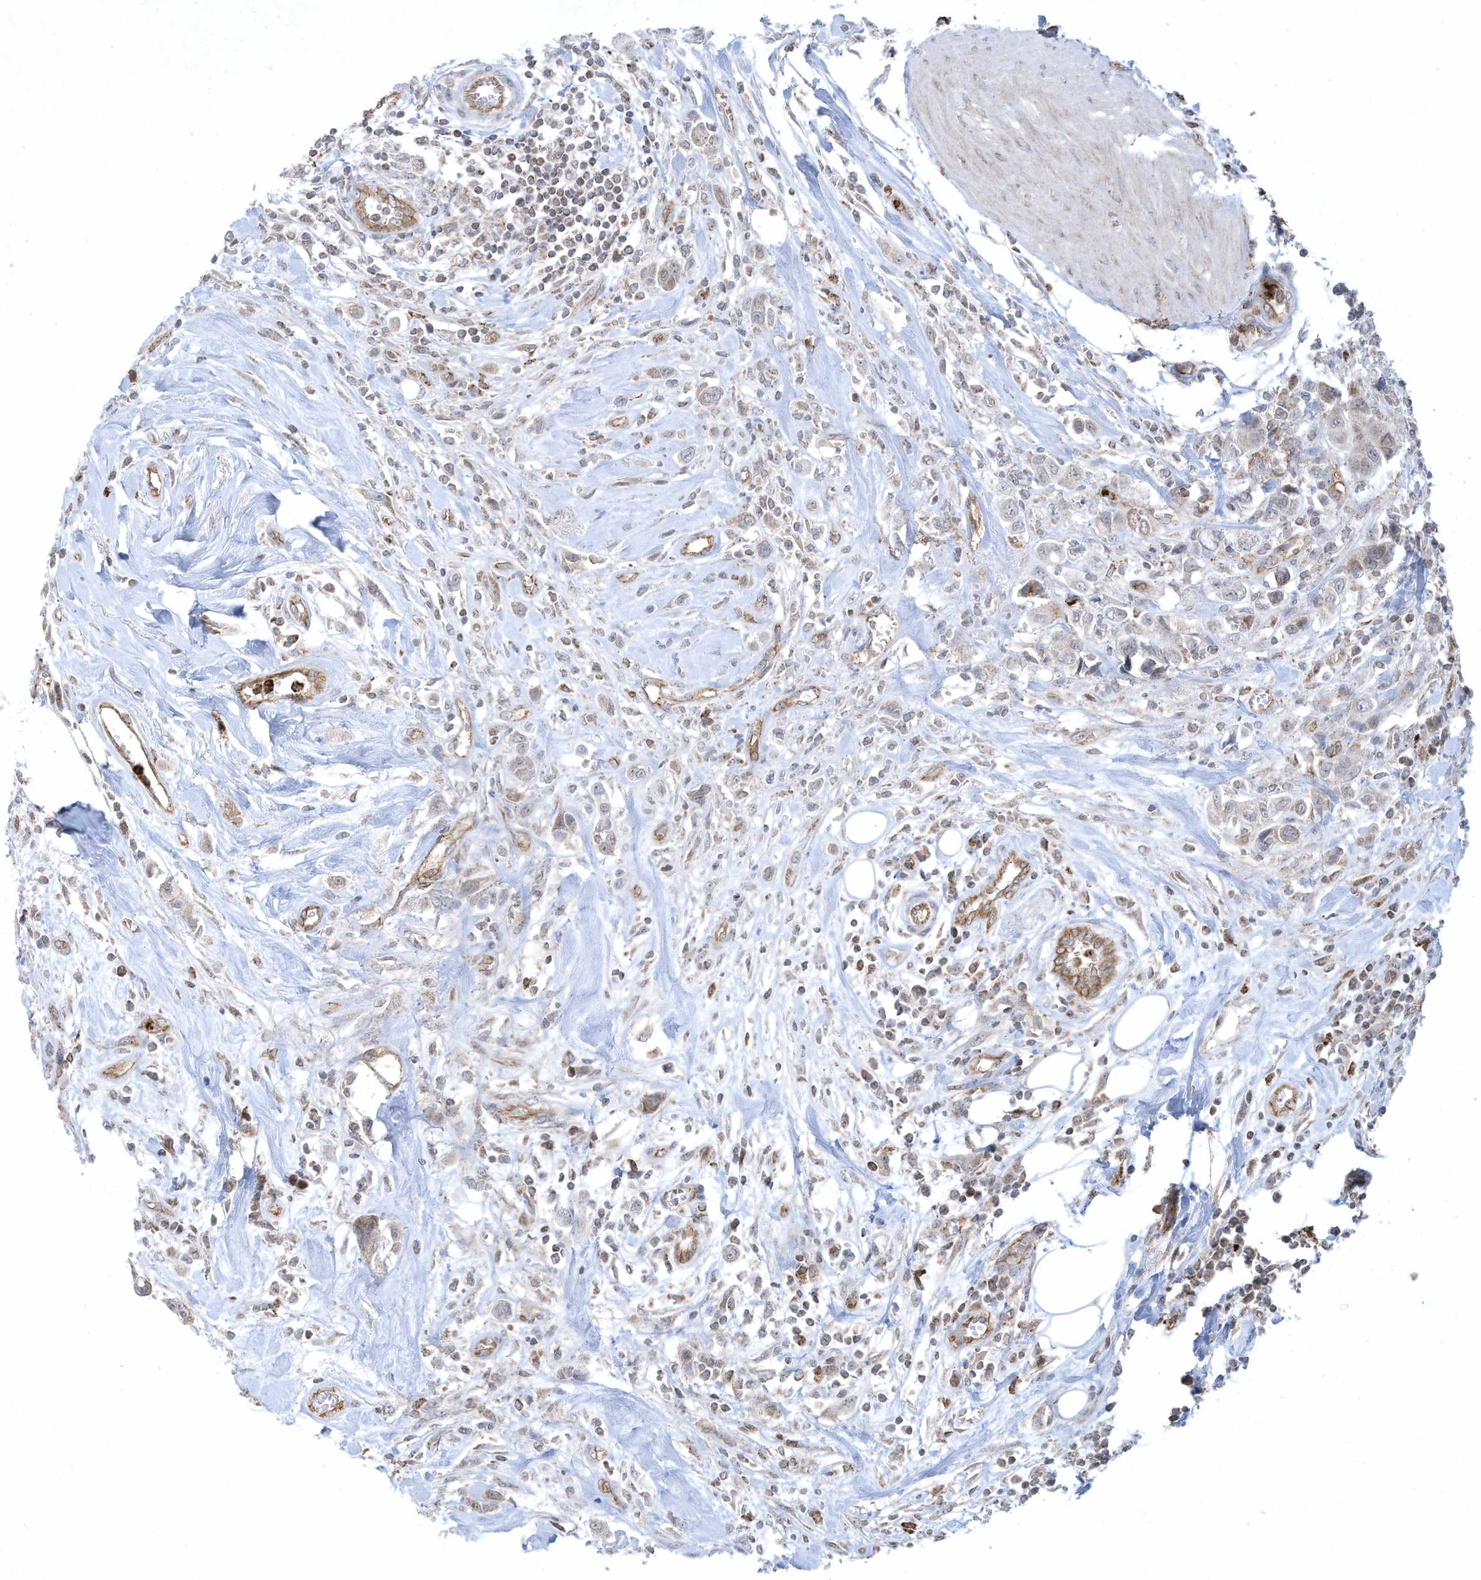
{"staining": {"intensity": "weak", "quantity": "25%-75%", "location": "cytoplasmic/membranous"}, "tissue": "urothelial cancer", "cell_type": "Tumor cells", "image_type": "cancer", "snomed": [{"axis": "morphology", "description": "Urothelial carcinoma, High grade"}, {"axis": "topography", "description": "Urinary bladder"}], "caption": "Protein staining of urothelial cancer tissue demonstrates weak cytoplasmic/membranous expression in about 25%-75% of tumor cells.", "gene": "CHRNA4", "patient": {"sex": "male", "age": 50}}